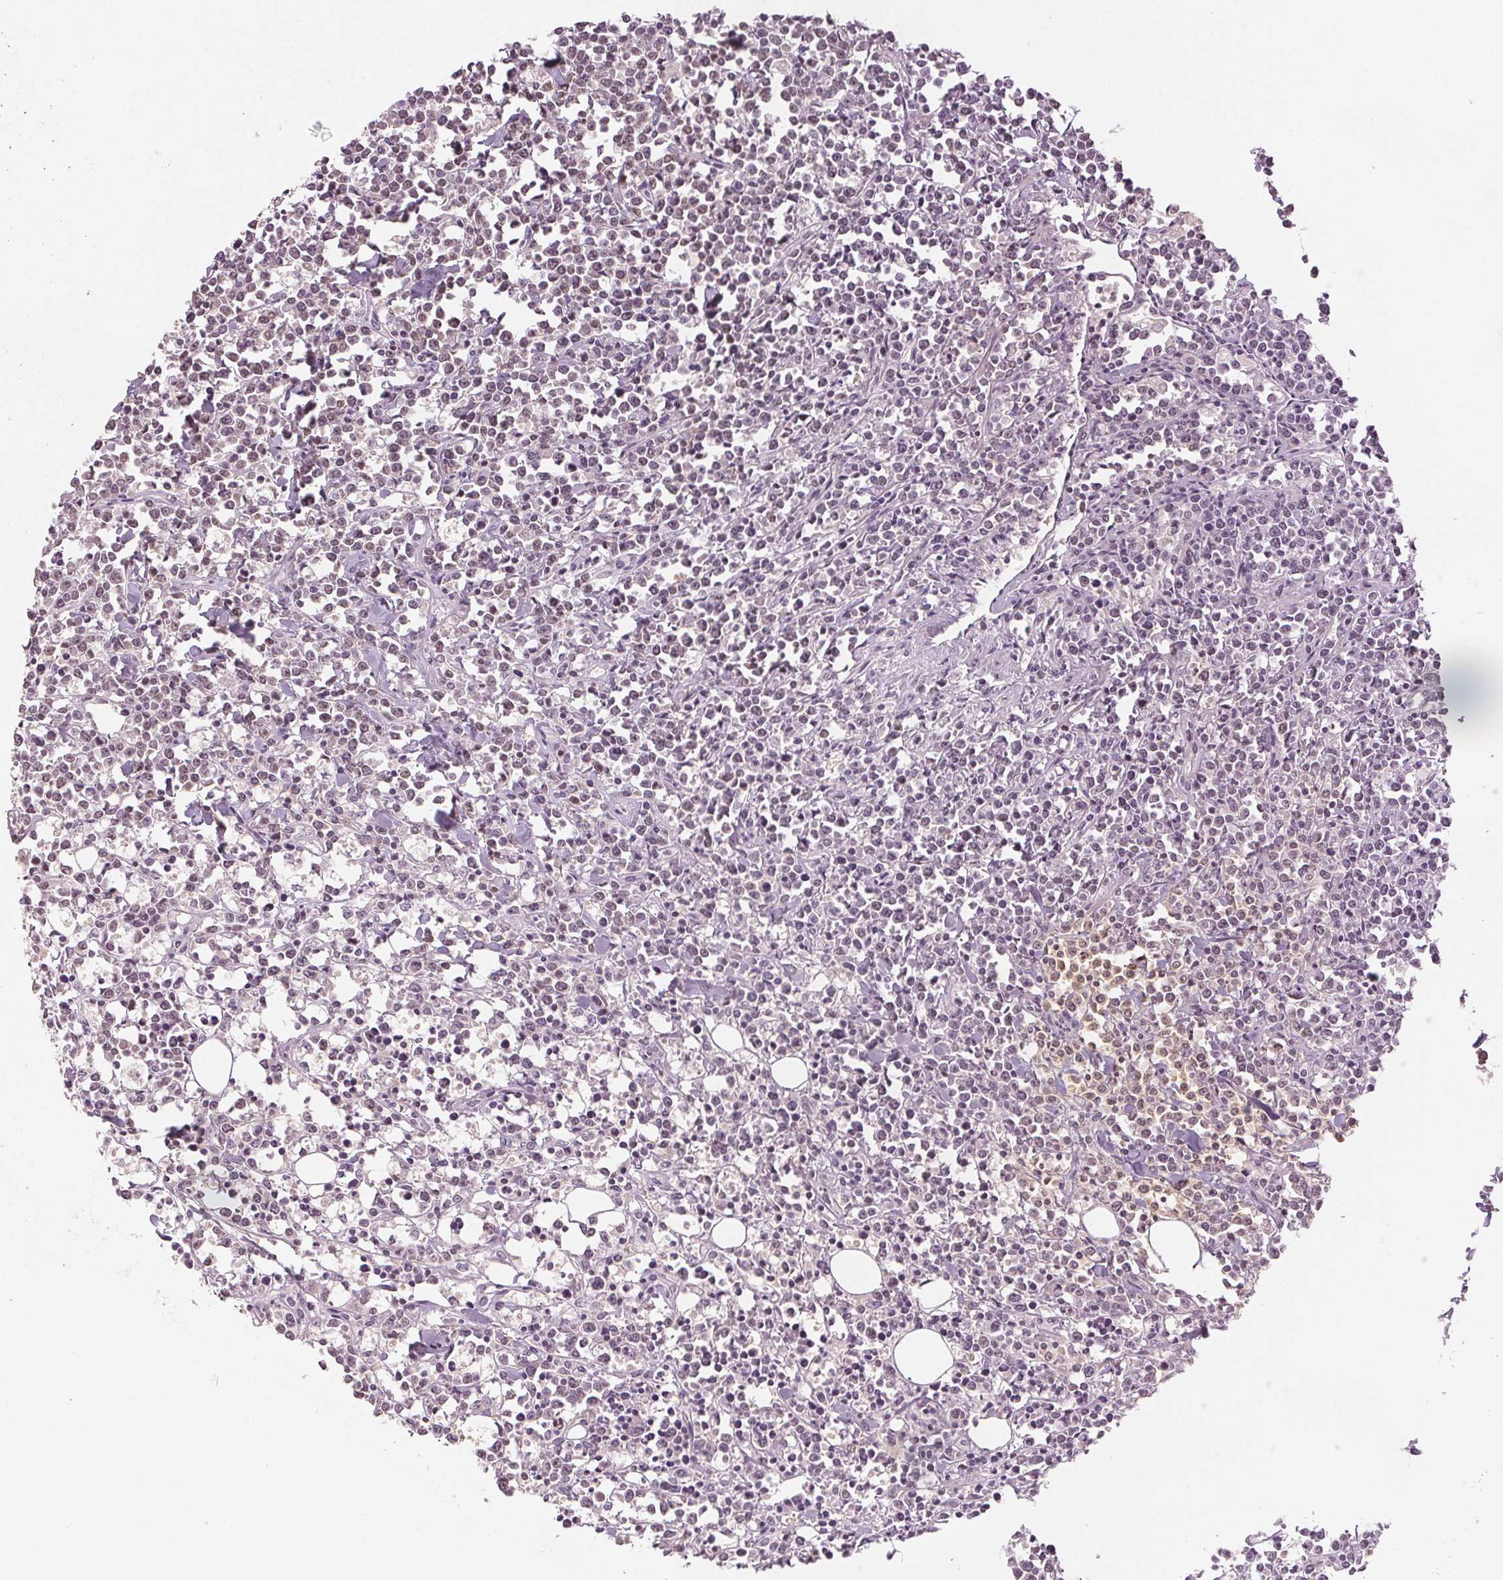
{"staining": {"intensity": "moderate", "quantity": "25%-75%", "location": "nuclear"}, "tissue": "lymphoma", "cell_type": "Tumor cells", "image_type": "cancer", "snomed": [{"axis": "morphology", "description": "Malignant lymphoma, non-Hodgkin's type, High grade"}, {"axis": "topography", "description": "Small intestine"}], "caption": "Lymphoma tissue exhibits moderate nuclear expression in approximately 25%-75% of tumor cells, visualized by immunohistochemistry.", "gene": "RUNX2", "patient": {"sex": "female", "age": 56}}